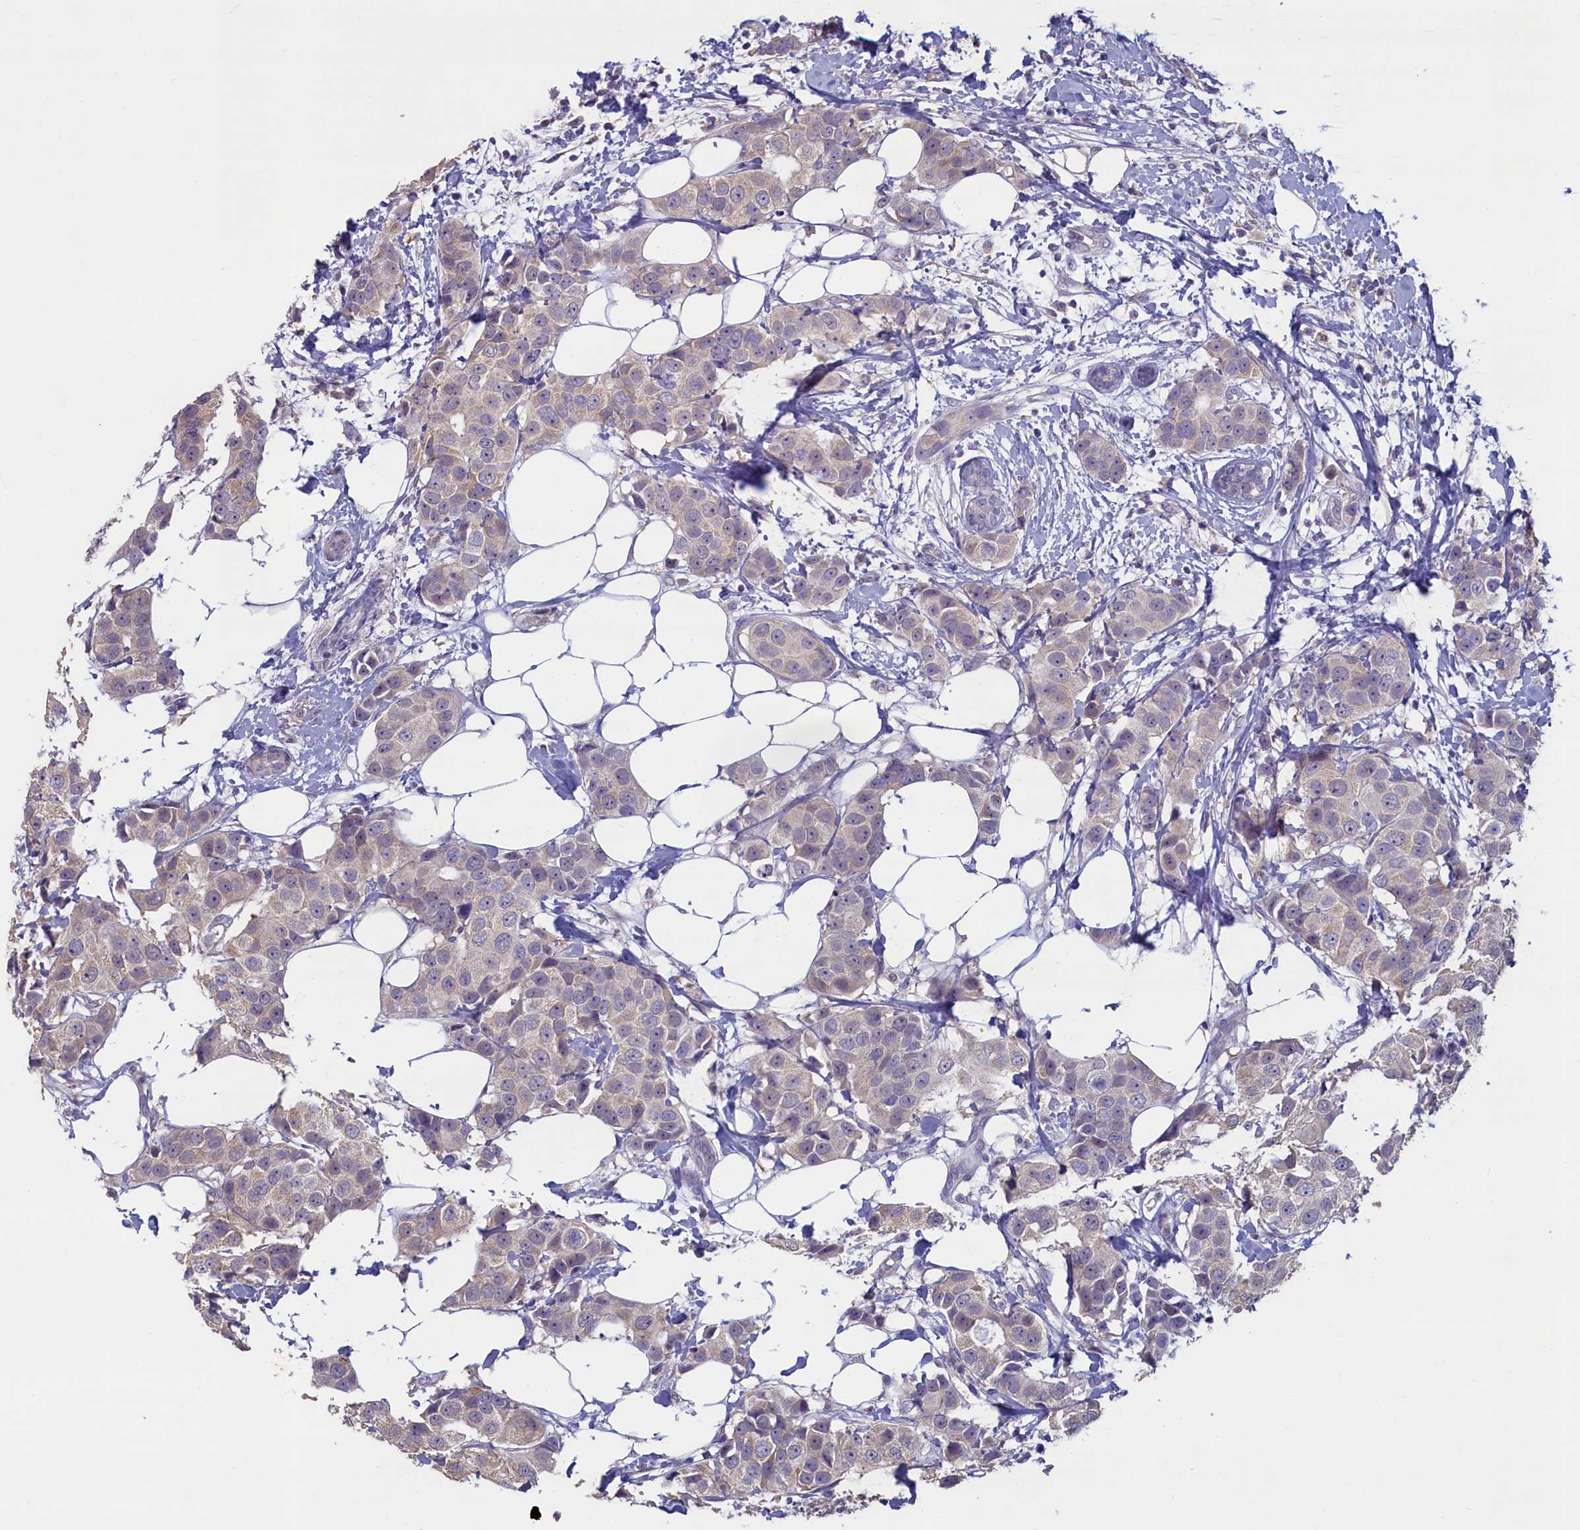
{"staining": {"intensity": "weak", "quantity": "<25%", "location": "cytoplasmic/membranous"}, "tissue": "breast cancer", "cell_type": "Tumor cells", "image_type": "cancer", "snomed": [{"axis": "morphology", "description": "Normal tissue, NOS"}, {"axis": "morphology", "description": "Duct carcinoma"}, {"axis": "topography", "description": "Breast"}], "caption": "Tumor cells are negative for protein expression in human breast cancer (invasive ductal carcinoma).", "gene": "ATF7IP2", "patient": {"sex": "female", "age": 39}}